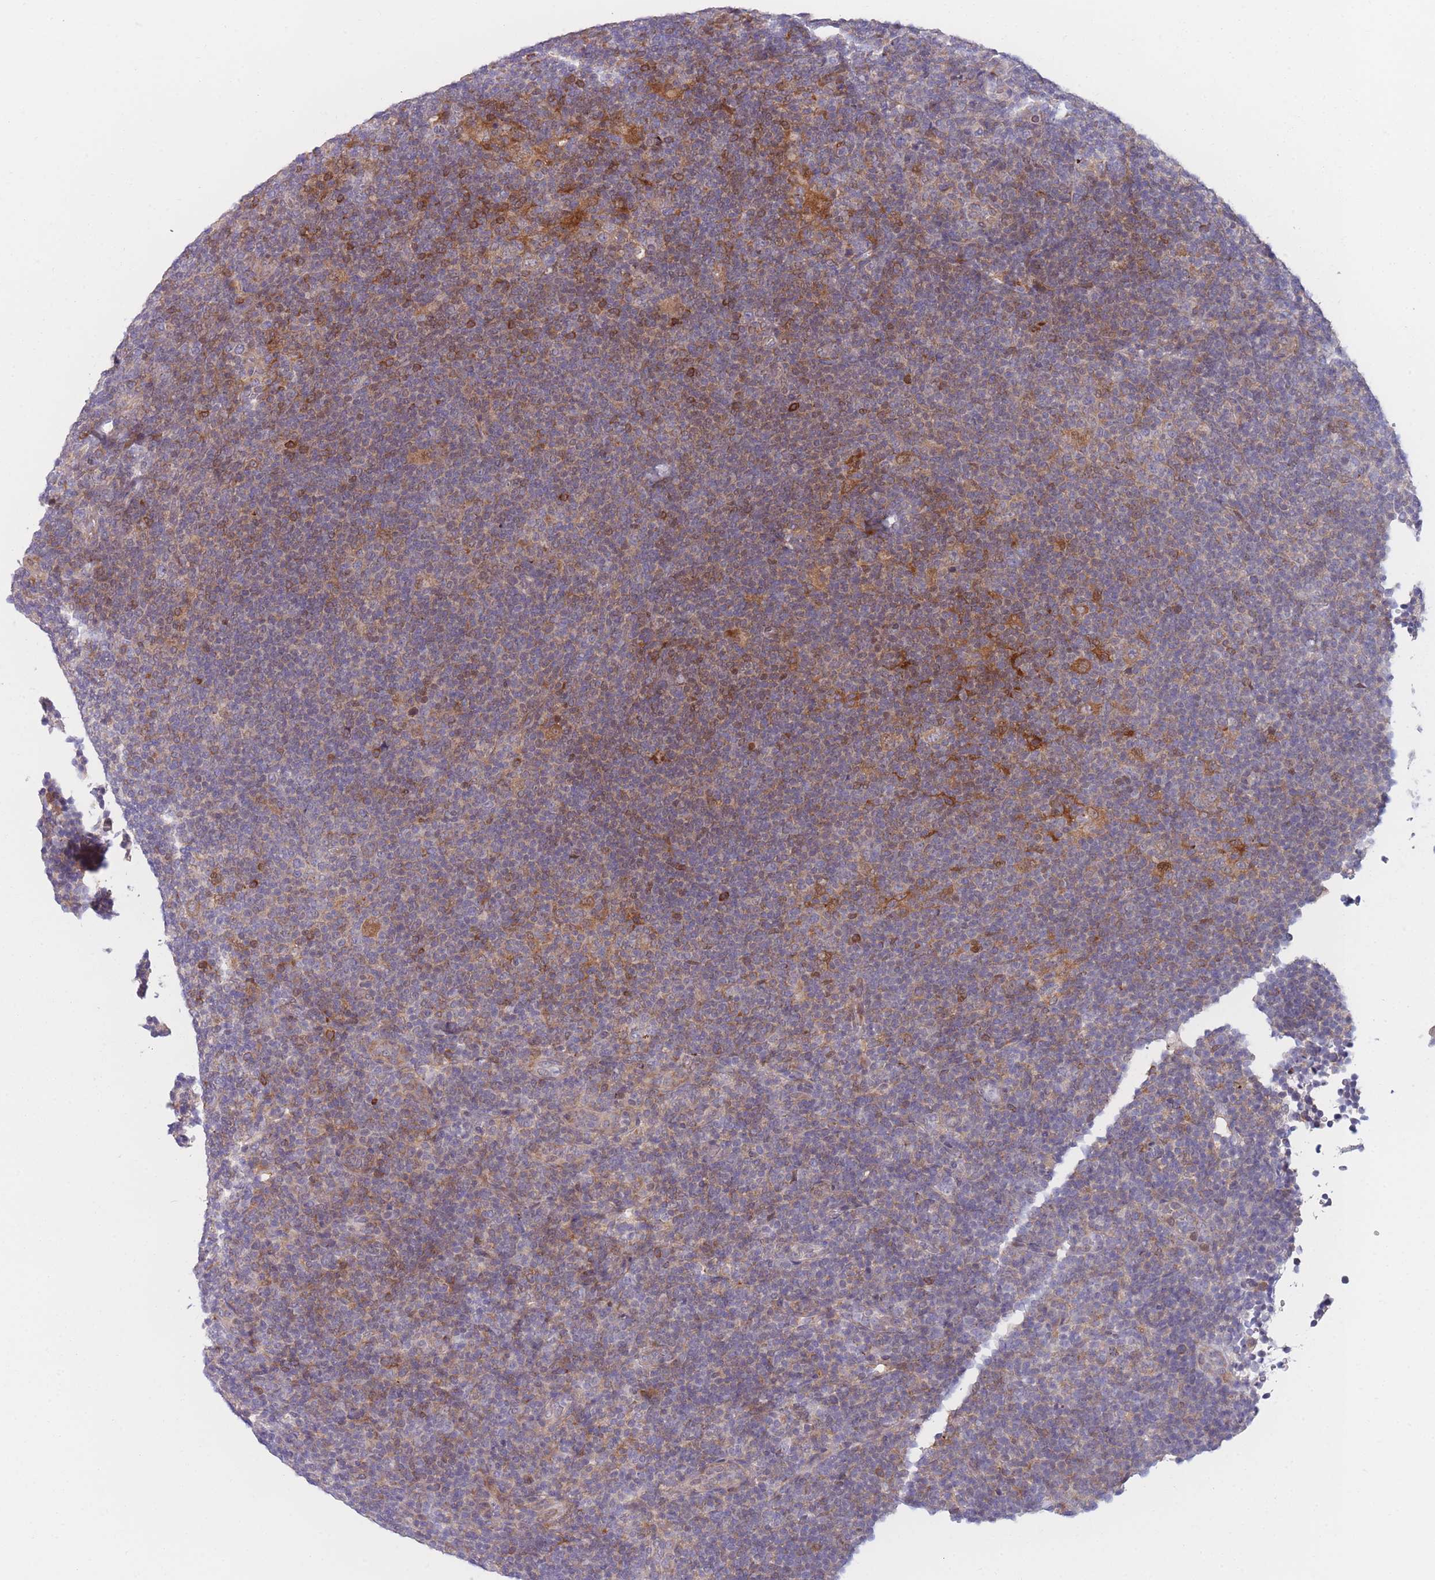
{"staining": {"intensity": "weak", "quantity": "<25%", "location": "cytoplasmic/membranous"}, "tissue": "lymphoma", "cell_type": "Tumor cells", "image_type": "cancer", "snomed": [{"axis": "morphology", "description": "Hodgkin's disease, NOS"}, {"axis": "topography", "description": "Lymph node"}], "caption": "Tumor cells show no significant staining in Hodgkin's disease.", "gene": "PDE4A", "patient": {"sex": "female", "age": 57}}